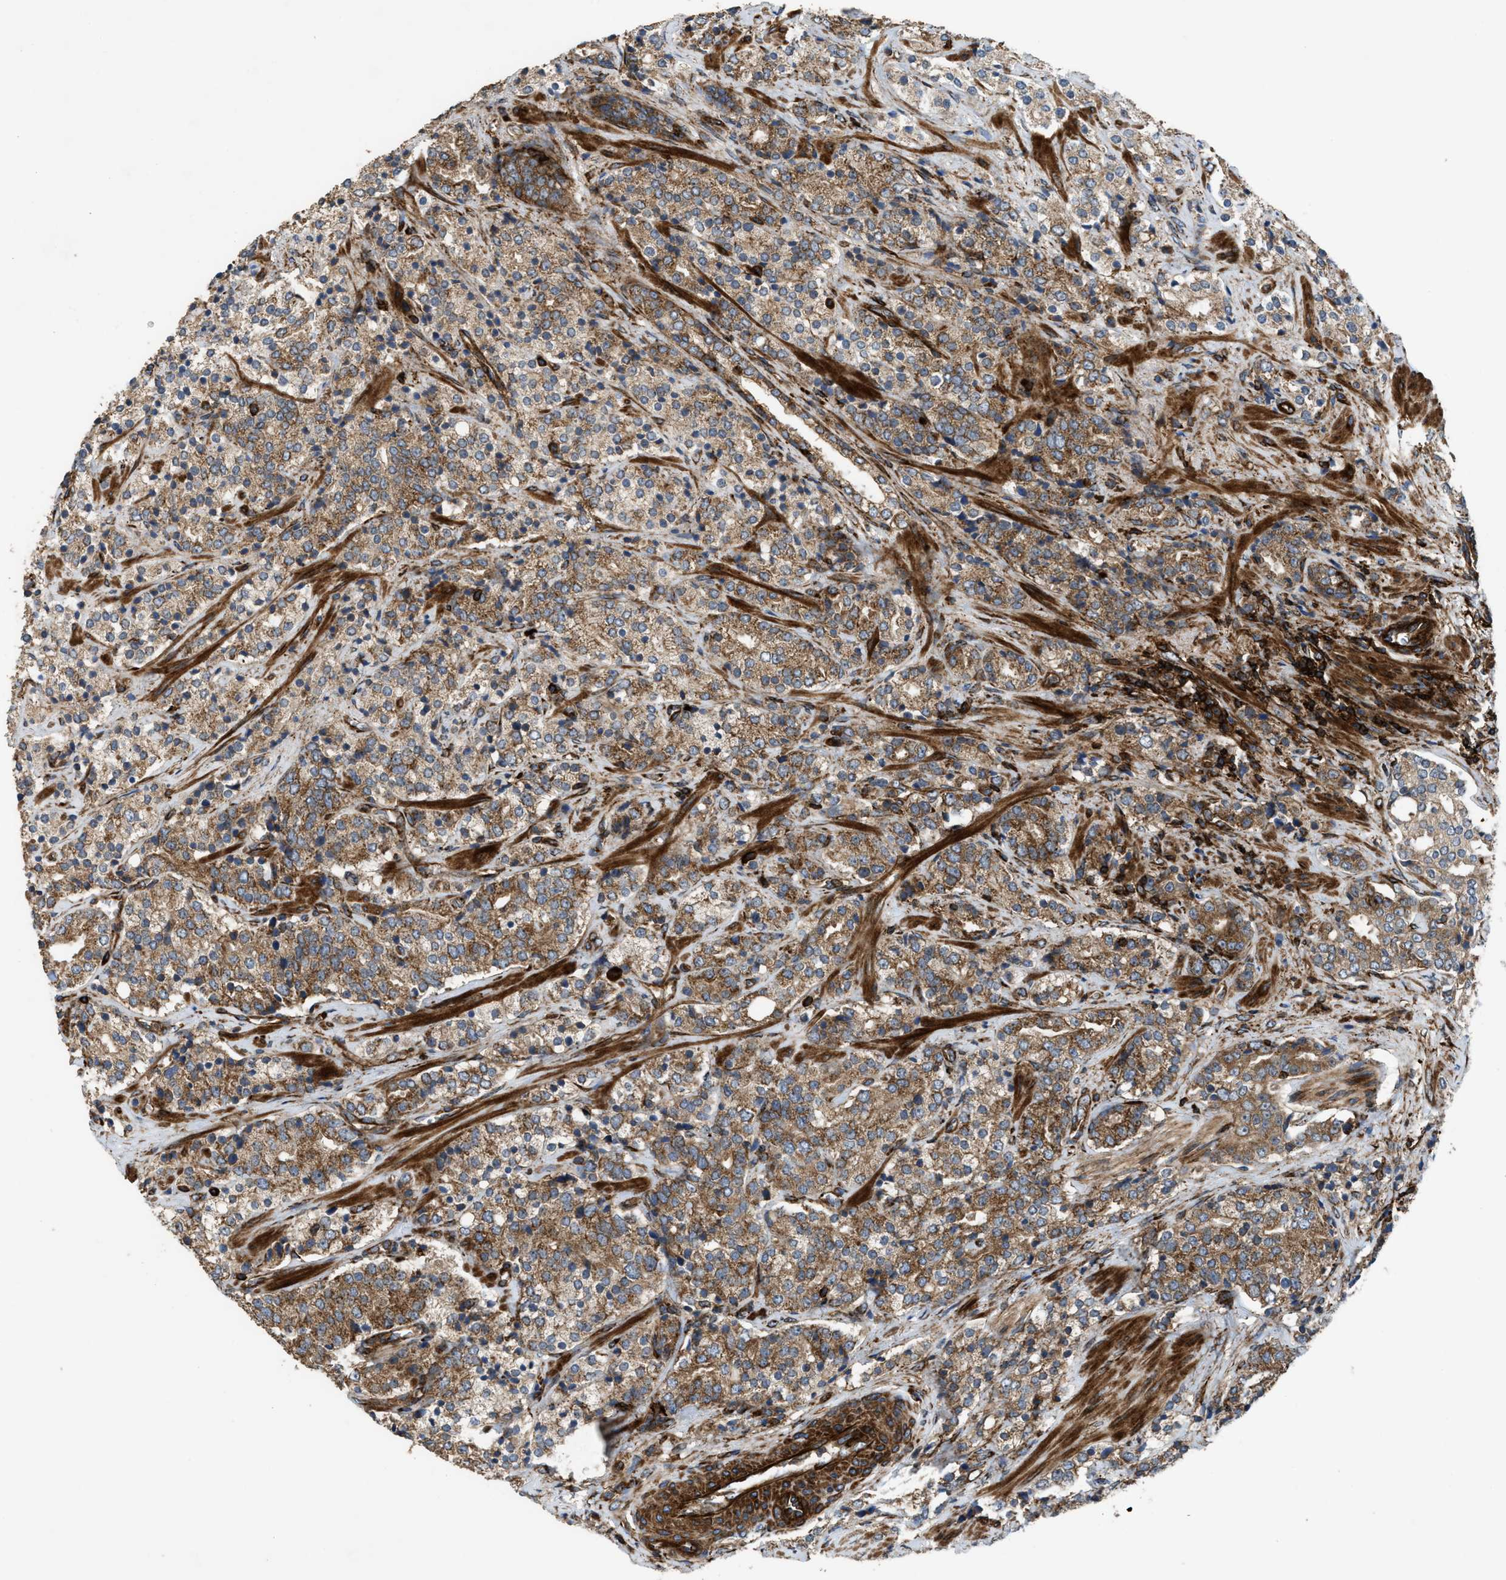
{"staining": {"intensity": "moderate", "quantity": ">75%", "location": "cytoplasmic/membranous"}, "tissue": "prostate cancer", "cell_type": "Tumor cells", "image_type": "cancer", "snomed": [{"axis": "morphology", "description": "Adenocarcinoma, High grade"}, {"axis": "topography", "description": "Prostate"}], "caption": "Immunohistochemistry (IHC) image of human prostate cancer (high-grade adenocarcinoma) stained for a protein (brown), which reveals medium levels of moderate cytoplasmic/membranous staining in about >75% of tumor cells.", "gene": "EGLN1", "patient": {"sex": "male", "age": 71}}